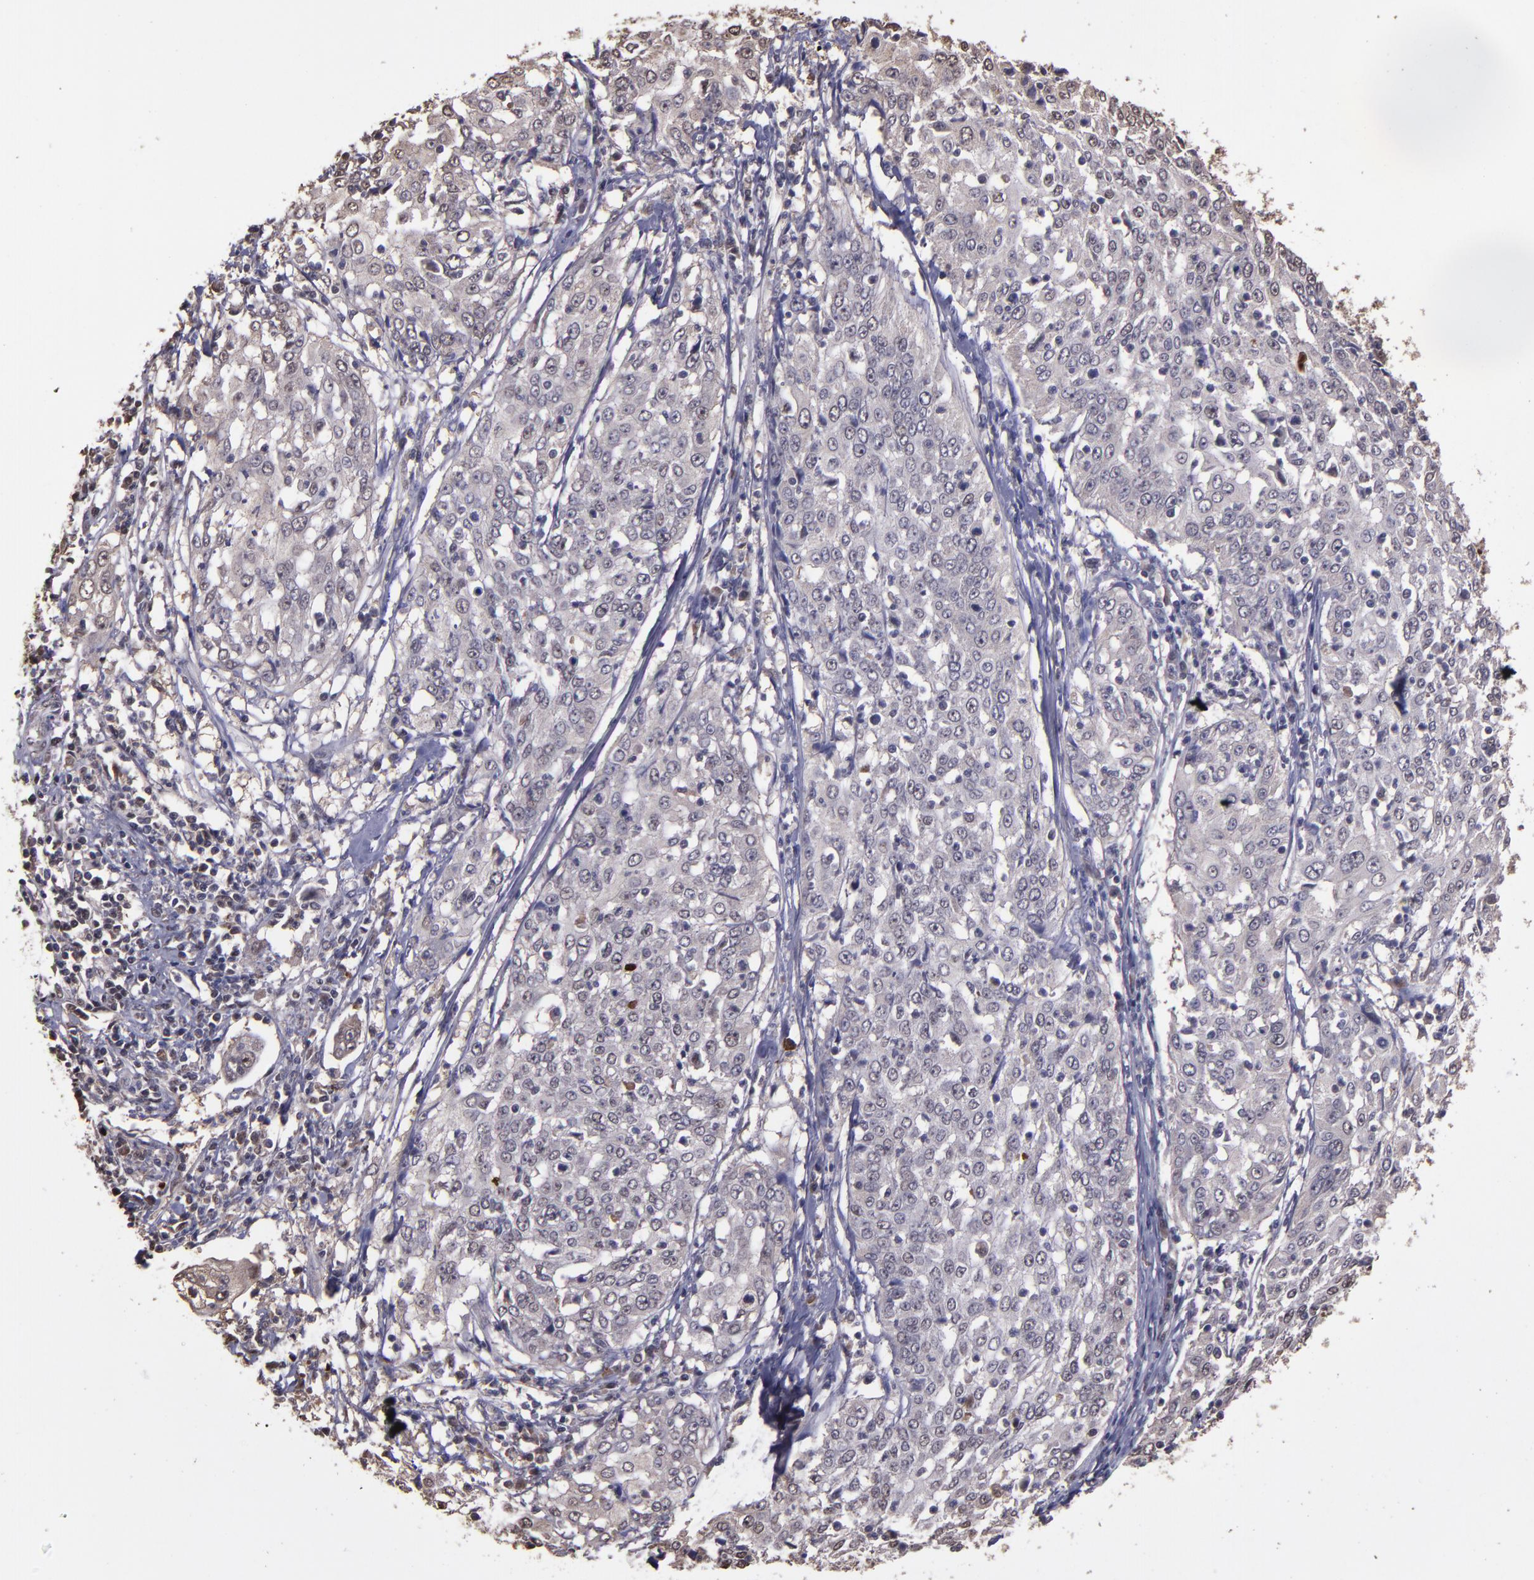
{"staining": {"intensity": "weak", "quantity": "<25%", "location": "cytoplasmic/membranous"}, "tissue": "cervical cancer", "cell_type": "Tumor cells", "image_type": "cancer", "snomed": [{"axis": "morphology", "description": "Squamous cell carcinoma, NOS"}, {"axis": "topography", "description": "Cervix"}], "caption": "An image of cervical cancer (squamous cell carcinoma) stained for a protein reveals no brown staining in tumor cells.", "gene": "SERPINF2", "patient": {"sex": "female", "age": 39}}